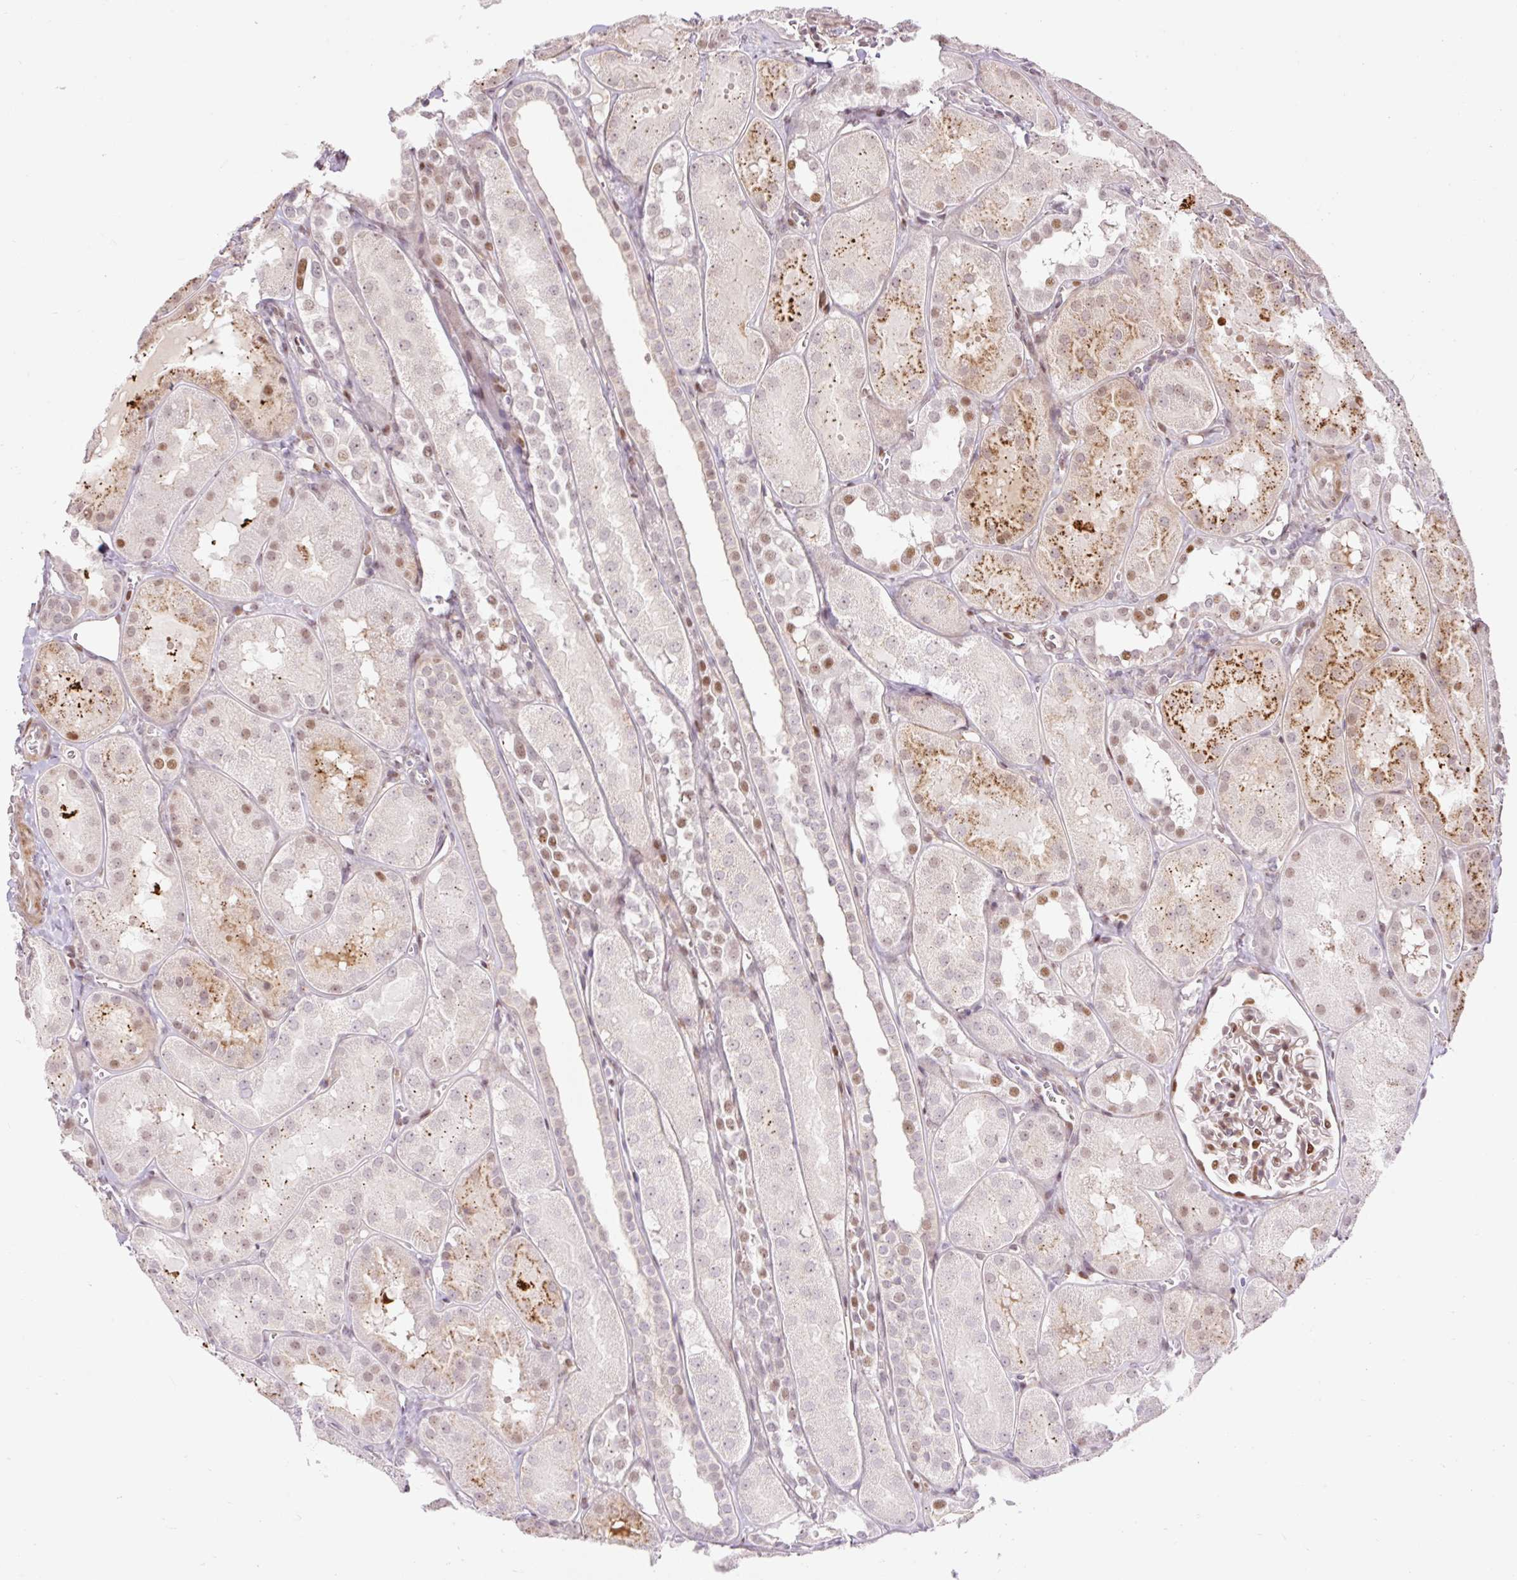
{"staining": {"intensity": "moderate", "quantity": "25%-75%", "location": "nuclear"}, "tissue": "kidney", "cell_type": "Cells in glomeruli", "image_type": "normal", "snomed": [{"axis": "morphology", "description": "Normal tissue, NOS"}, {"axis": "topography", "description": "Kidney"}, {"axis": "topography", "description": "Urinary bladder"}], "caption": "Normal kidney exhibits moderate nuclear staining in approximately 25%-75% of cells in glomeruli, visualized by immunohistochemistry.", "gene": "RIPPLY3", "patient": {"sex": "male", "age": 16}}